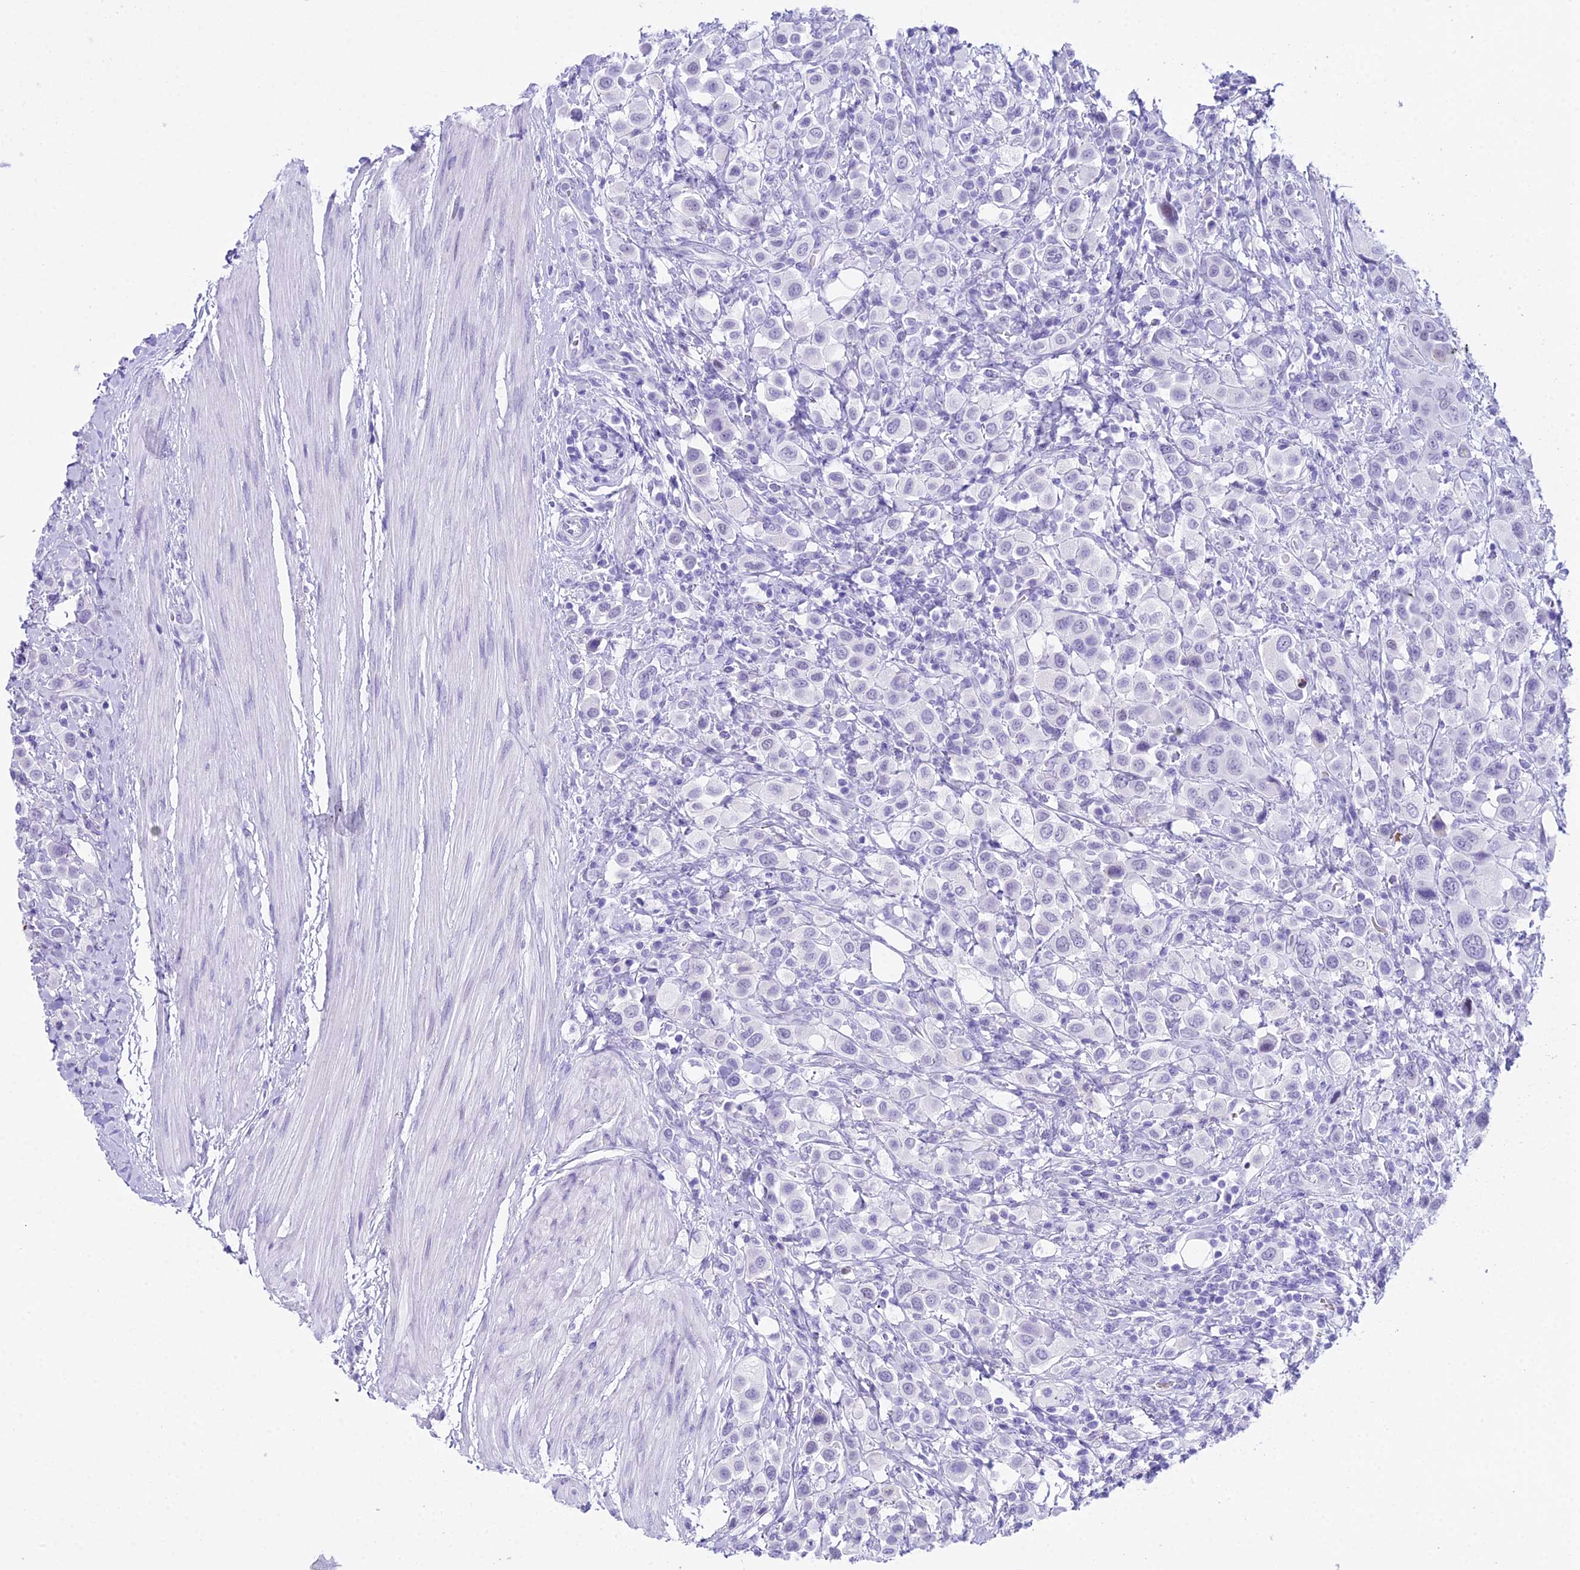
{"staining": {"intensity": "negative", "quantity": "none", "location": "none"}, "tissue": "urothelial cancer", "cell_type": "Tumor cells", "image_type": "cancer", "snomed": [{"axis": "morphology", "description": "Urothelial carcinoma, High grade"}, {"axis": "topography", "description": "Urinary bladder"}], "caption": "Urothelial cancer was stained to show a protein in brown. There is no significant expression in tumor cells. The staining was performed using DAB to visualize the protein expression in brown, while the nuclei were stained in blue with hematoxylin (Magnification: 20x).", "gene": "RNPS1", "patient": {"sex": "male", "age": 50}}